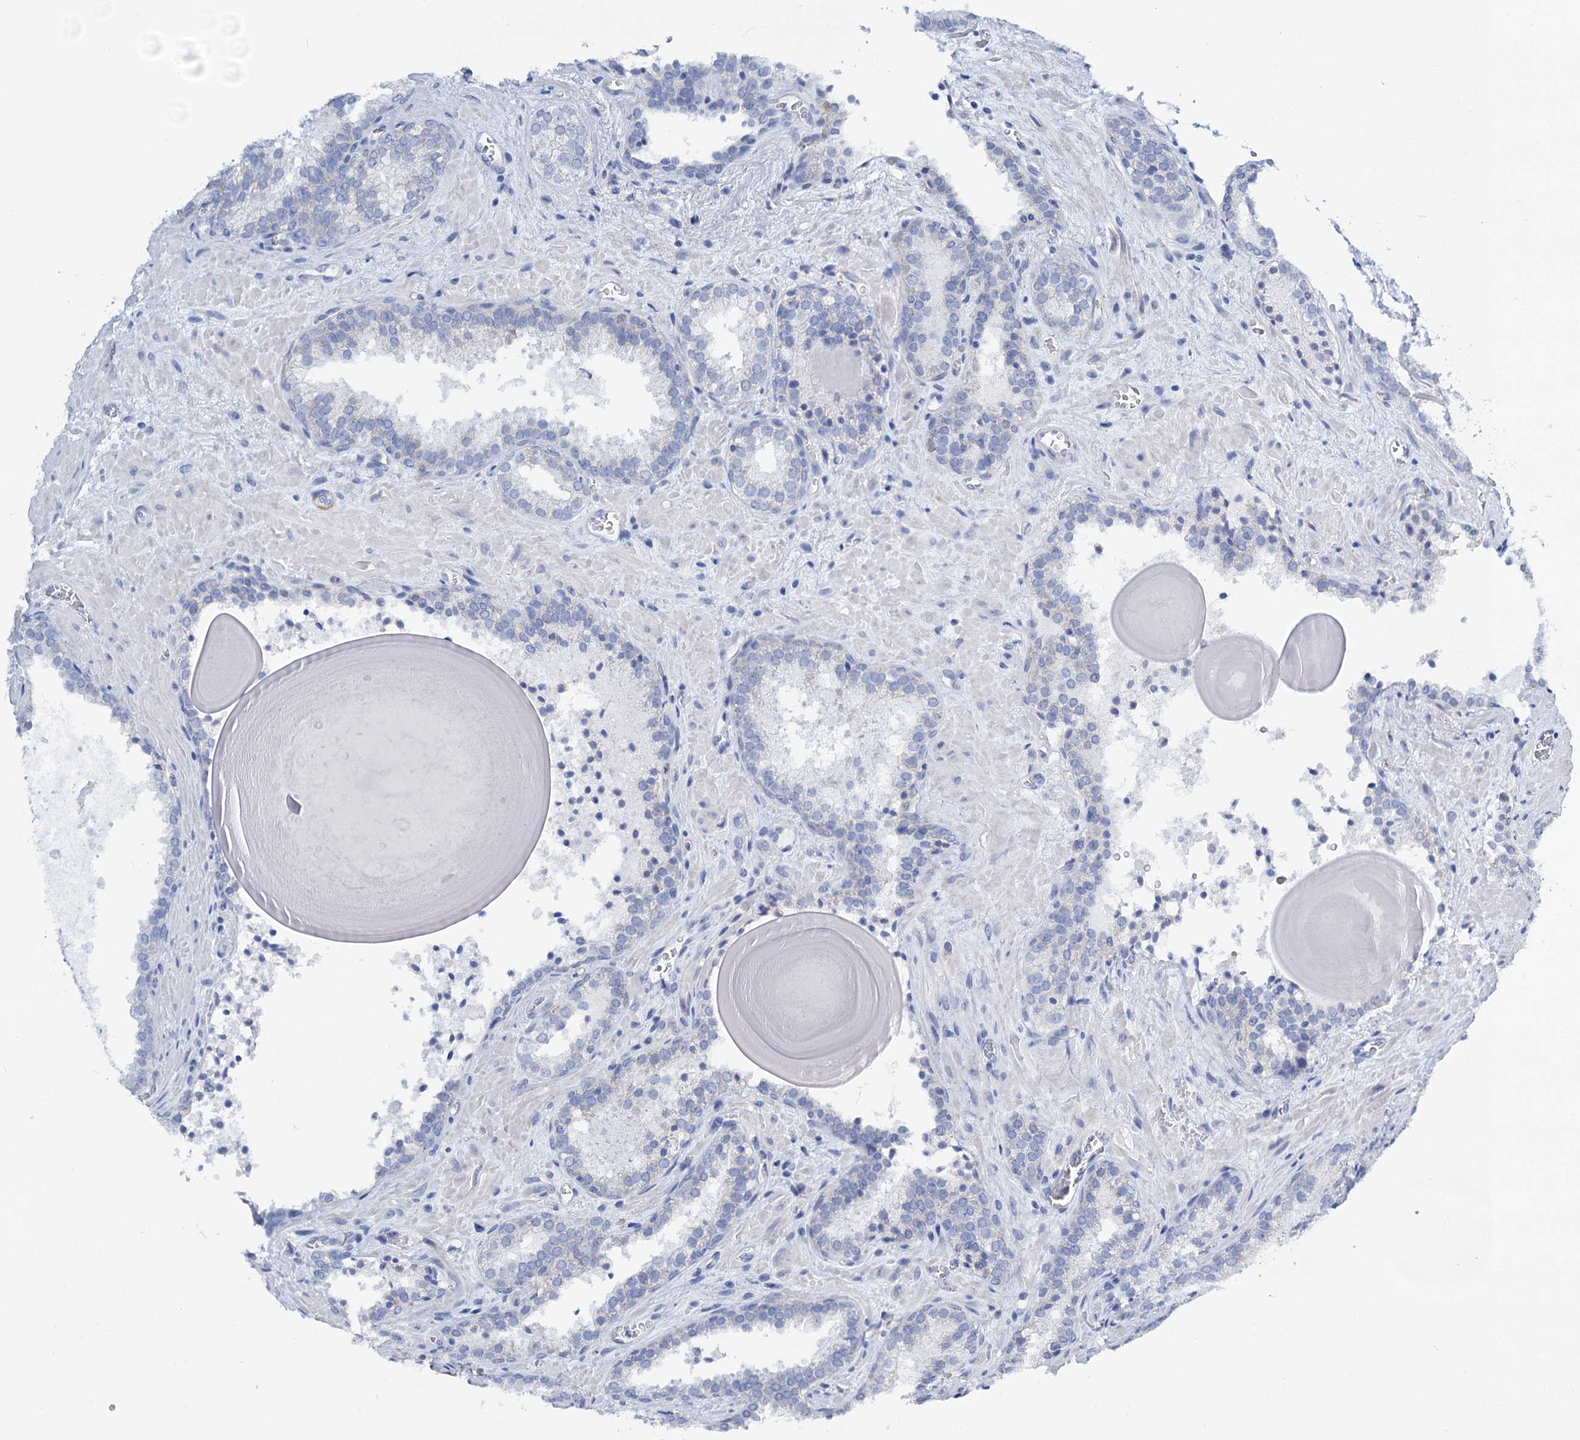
{"staining": {"intensity": "negative", "quantity": "none", "location": "none"}, "tissue": "prostate cancer", "cell_type": "Tumor cells", "image_type": "cancer", "snomed": [{"axis": "morphology", "description": "Adenocarcinoma, High grade"}, {"axis": "topography", "description": "Prostate"}], "caption": "The histopathology image shows no significant staining in tumor cells of prostate cancer.", "gene": "SLC1A3", "patient": {"sex": "male", "age": 66}}